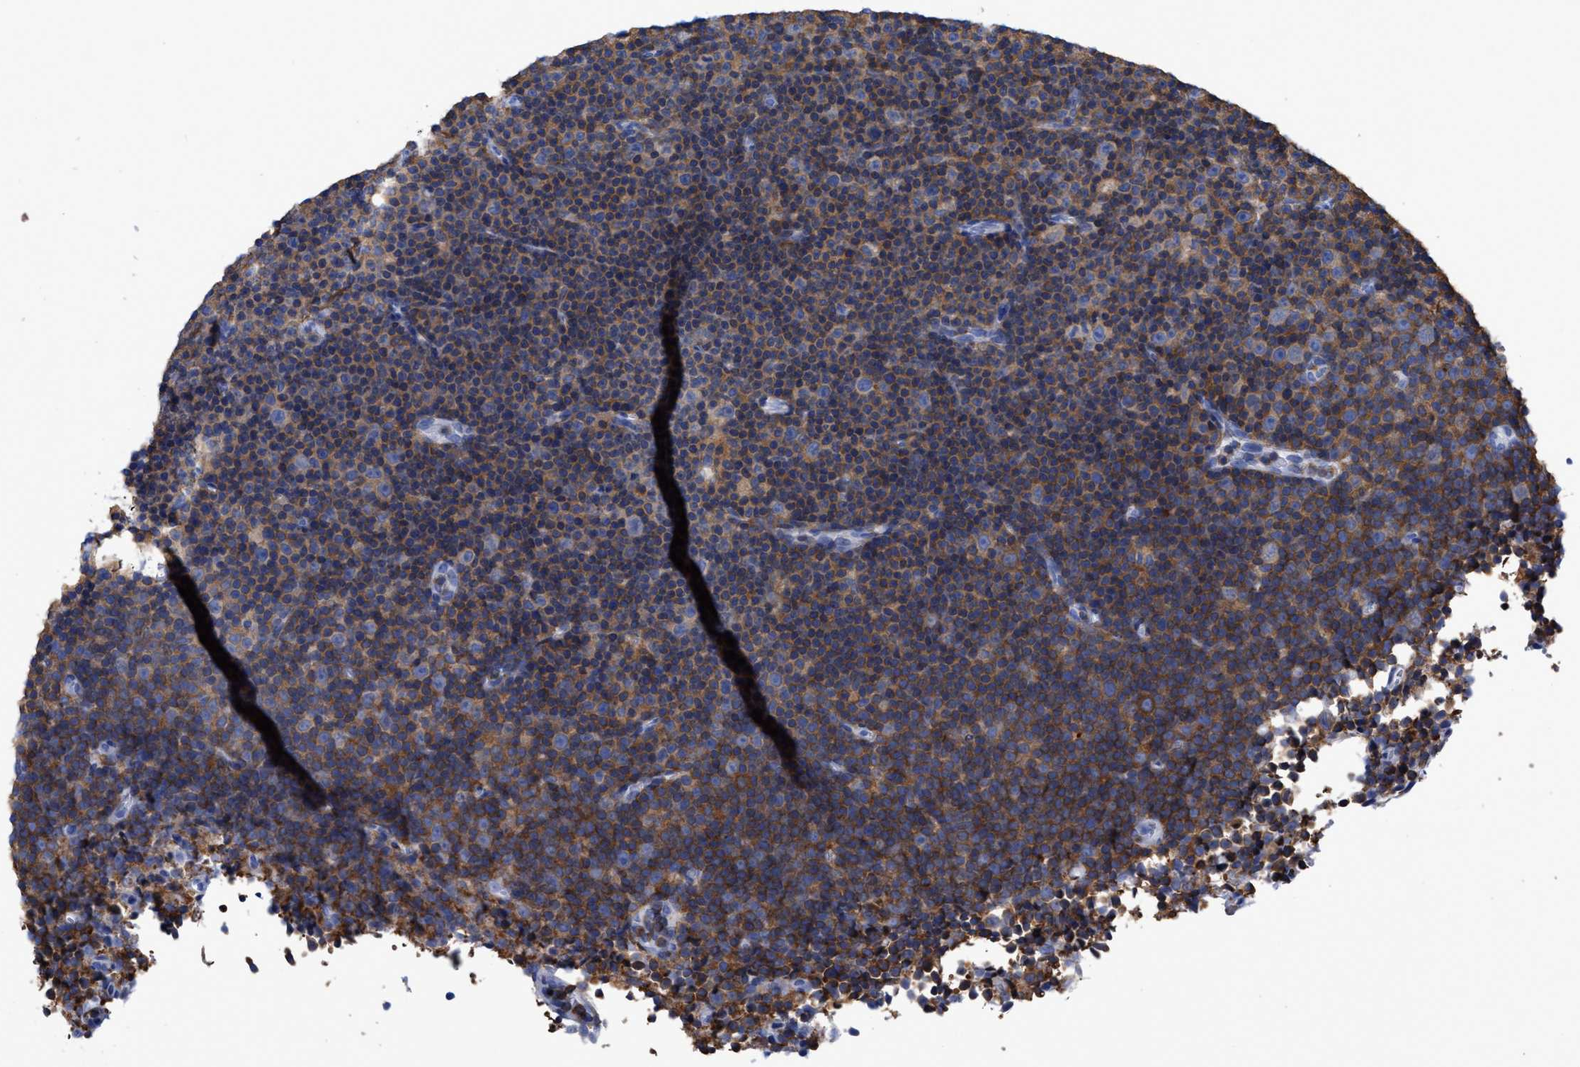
{"staining": {"intensity": "moderate", "quantity": "25%-75%", "location": "cytoplasmic/membranous"}, "tissue": "lymphoma", "cell_type": "Tumor cells", "image_type": "cancer", "snomed": [{"axis": "morphology", "description": "Malignant lymphoma, non-Hodgkin's type, Low grade"}, {"axis": "topography", "description": "Lymph node"}], "caption": "Protein expression analysis of malignant lymphoma, non-Hodgkin's type (low-grade) shows moderate cytoplasmic/membranous staining in approximately 25%-75% of tumor cells.", "gene": "HCLS1", "patient": {"sex": "female", "age": 67}}